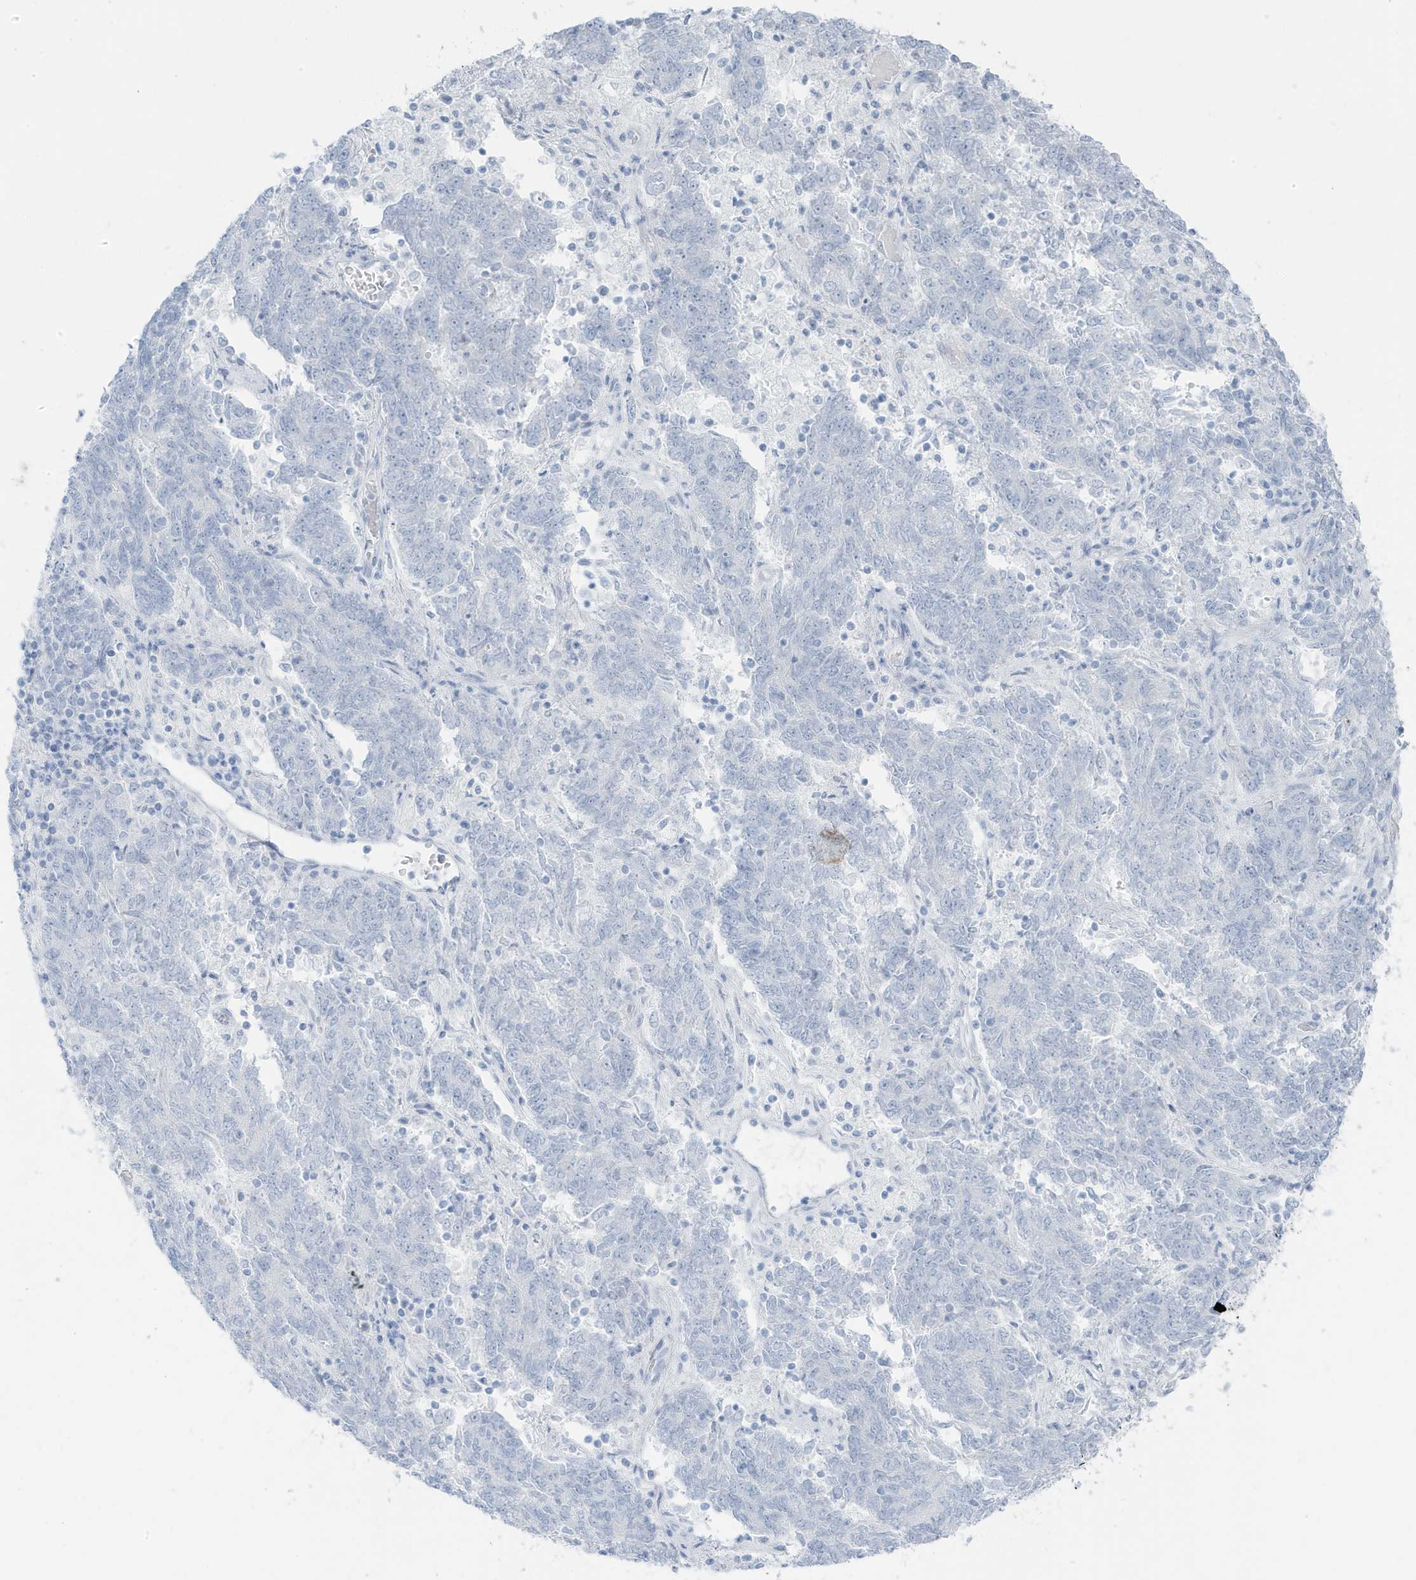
{"staining": {"intensity": "negative", "quantity": "none", "location": "none"}, "tissue": "endometrial cancer", "cell_type": "Tumor cells", "image_type": "cancer", "snomed": [{"axis": "morphology", "description": "Adenocarcinoma, NOS"}, {"axis": "topography", "description": "Endometrium"}], "caption": "Immunohistochemistry (IHC) of endometrial adenocarcinoma displays no expression in tumor cells.", "gene": "ZFP64", "patient": {"sex": "female", "age": 80}}